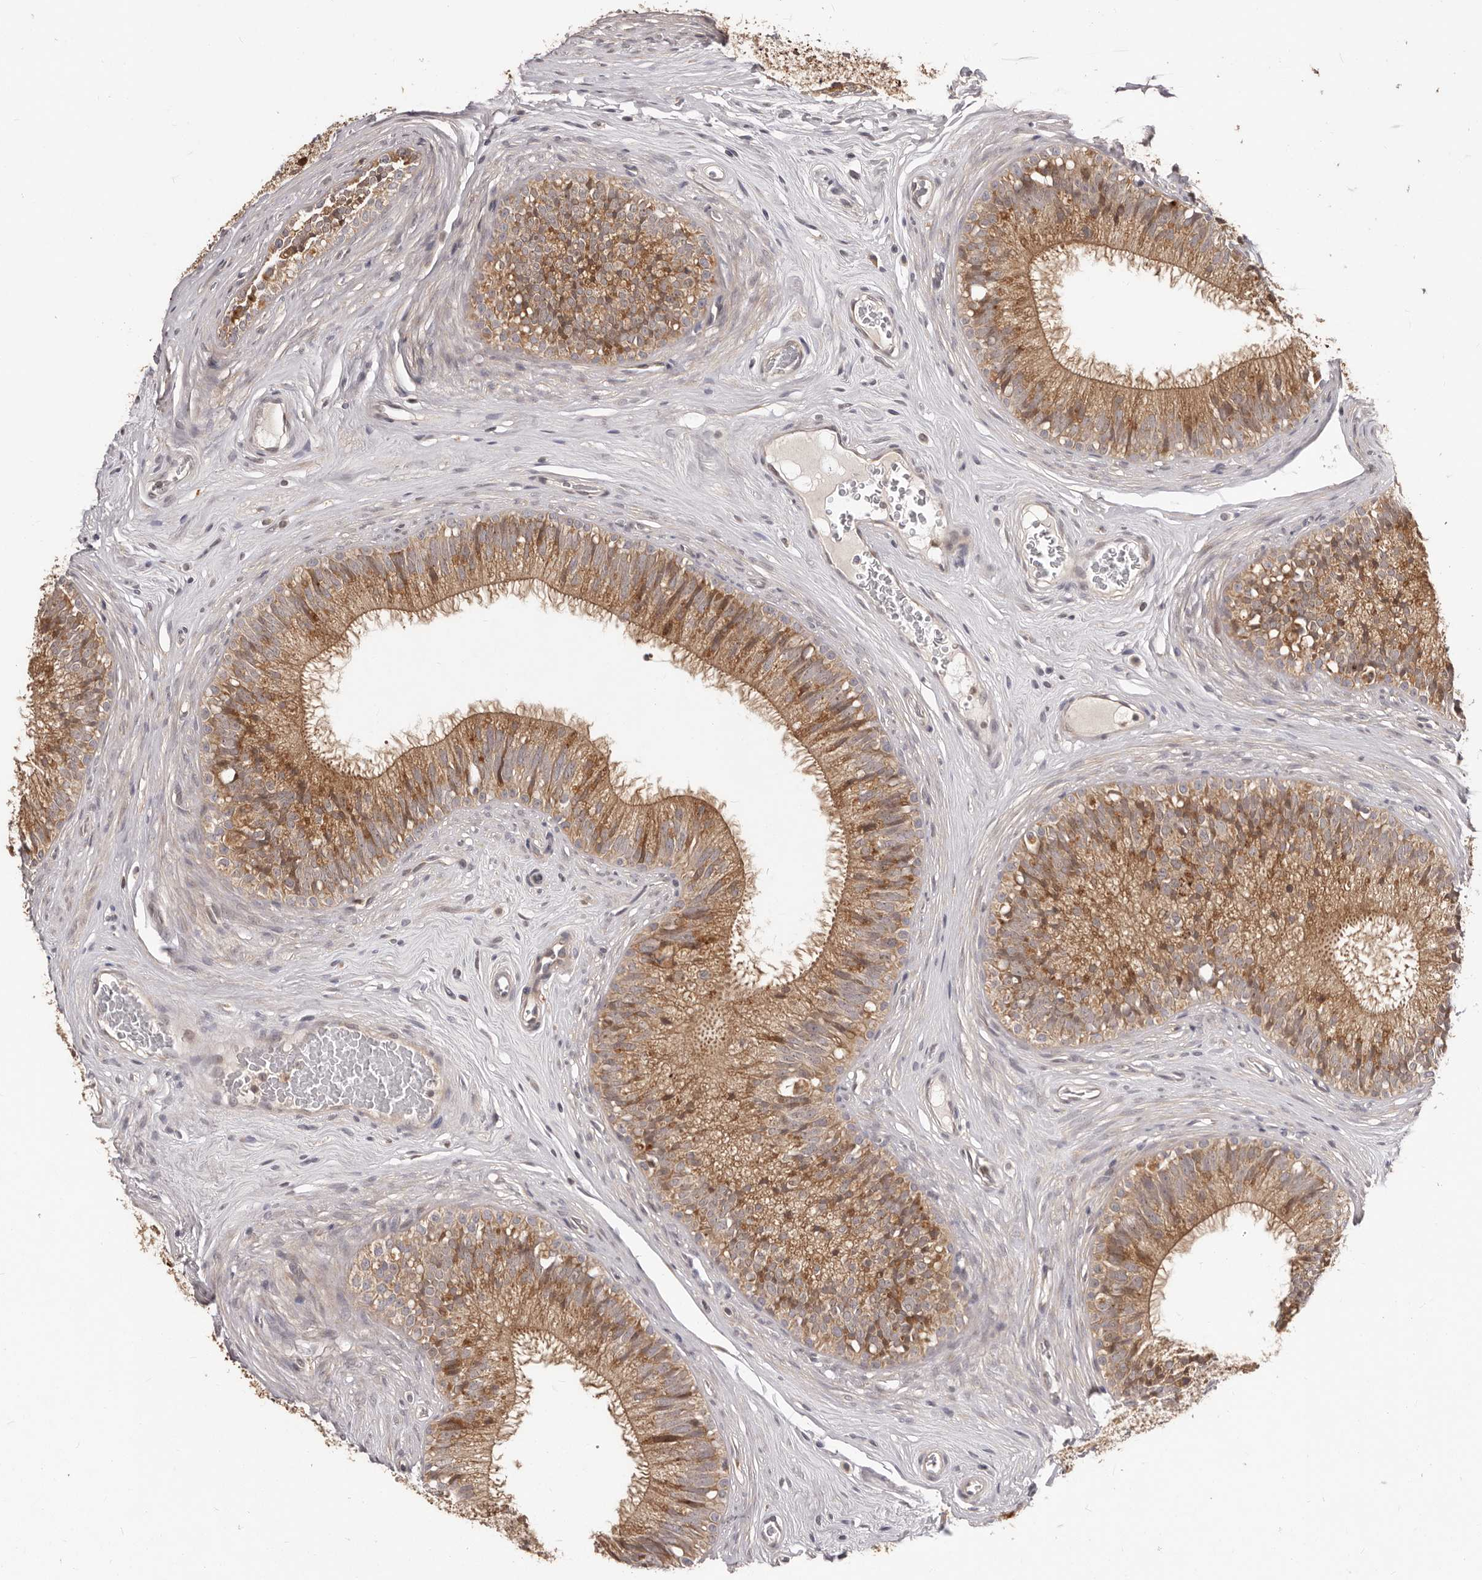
{"staining": {"intensity": "moderate", "quantity": ">75%", "location": "cytoplasmic/membranous"}, "tissue": "epididymis", "cell_type": "Glandular cells", "image_type": "normal", "snomed": [{"axis": "morphology", "description": "Normal tissue, NOS"}, {"axis": "topography", "description": "Epididymis"}], "caption": "Epididymis stained with immunohistochemistry (IHC) demonstrates moderate cytoplasmic/membranous expression in approximately >75% of glandular cells. (DAB (3,3'-diaminobenzidine) IHC with brightfield microscopy, high magnification).", "gene": "RNF187", "patient": {"sex": "male", "age": 29}}